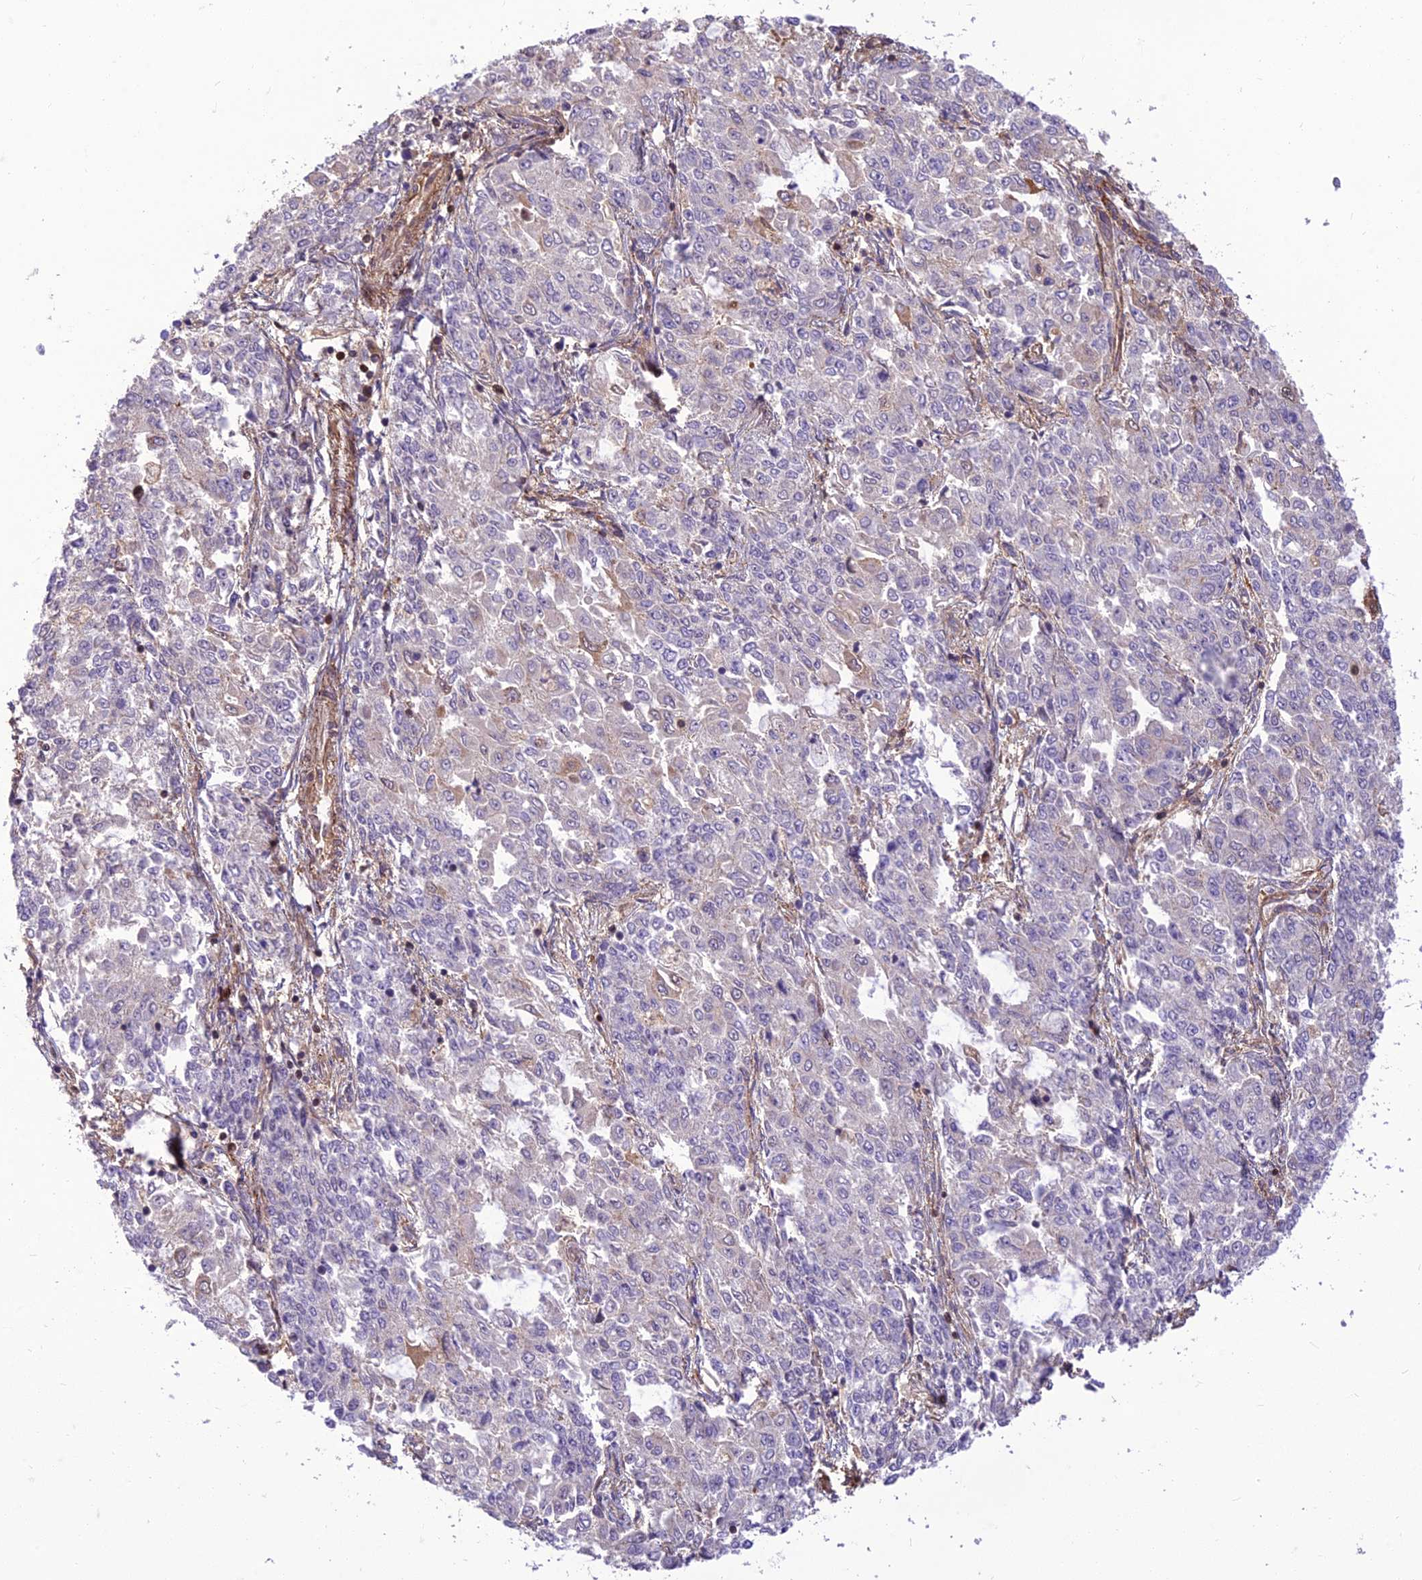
{"staining": {"intensity": "negative", "quantity": "none", "location": "none"}, "tissue": "endometrial cancer", "cell_type": "Tumor cells", "image_type": "cancer", "snomed": [{"axis": "morphology", "description": "Adenocarcinoma, NOS"}, {"axis": "topography", "description": "Endometrium"}], "caption": "Immunohistochemistry (IHC) of human adenocarcinoma (endometrial) reveals no positivity in tumor cells.", "gene": "HPSE2", "patient": {"sex": "female", "age": 50}}